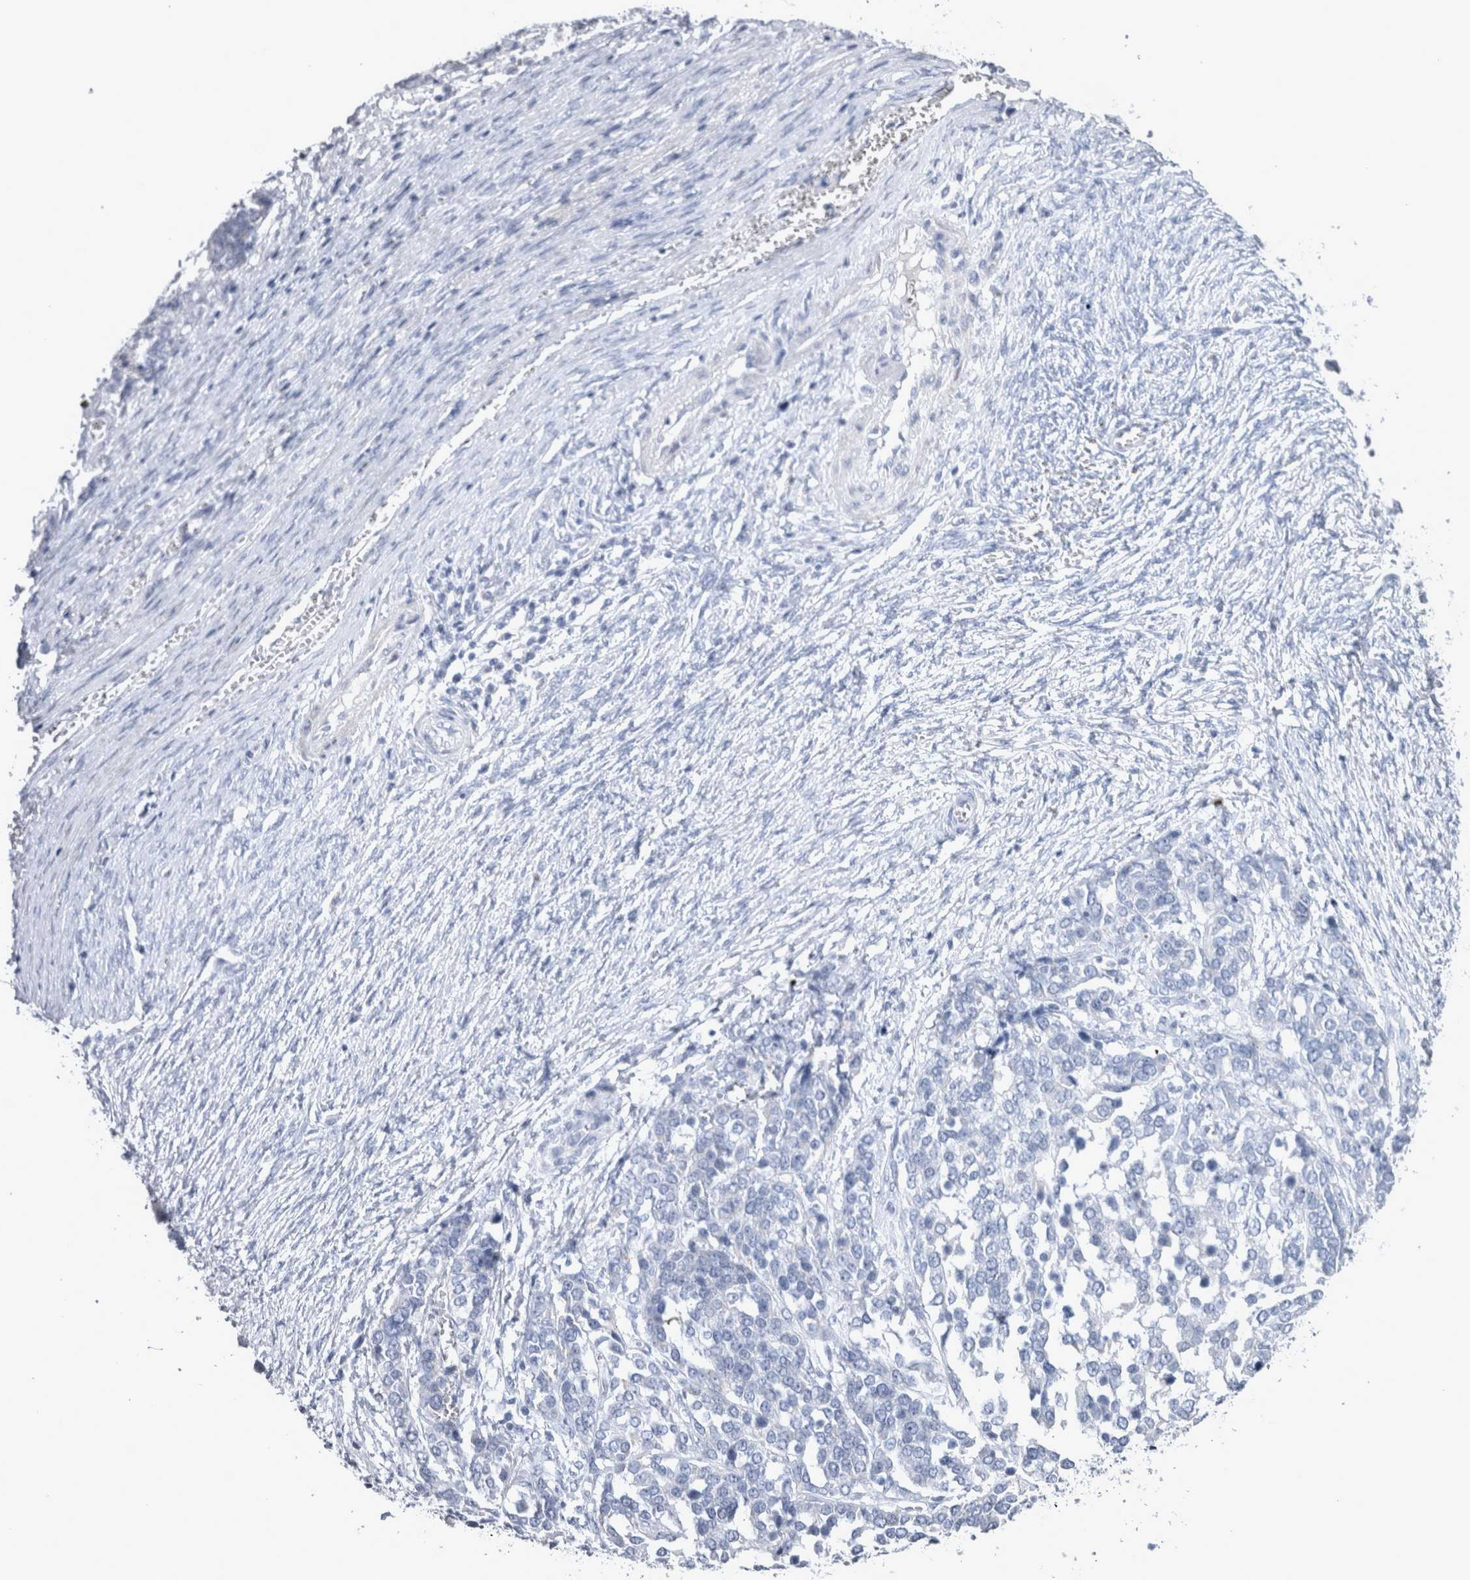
{"staining": {"intensity": "negative", "quantity": "none", "location": "none"}, "tissue": "ovarian cancer", "cell_type": "Tumor cells", "image_type": "cancer", "snomed": [{"axis": "morphology", "description": "Cystadenocarcinoma, serous, NOS"}, {"axis": "topography", "description": "Ovary"}], "caption": "Immunohistochemistry (IHC) of human ovarian cancer demonstrates no staining in tumor cells.", "gene": "MSMB", "patient": {"sex": "female", "age": 44}}